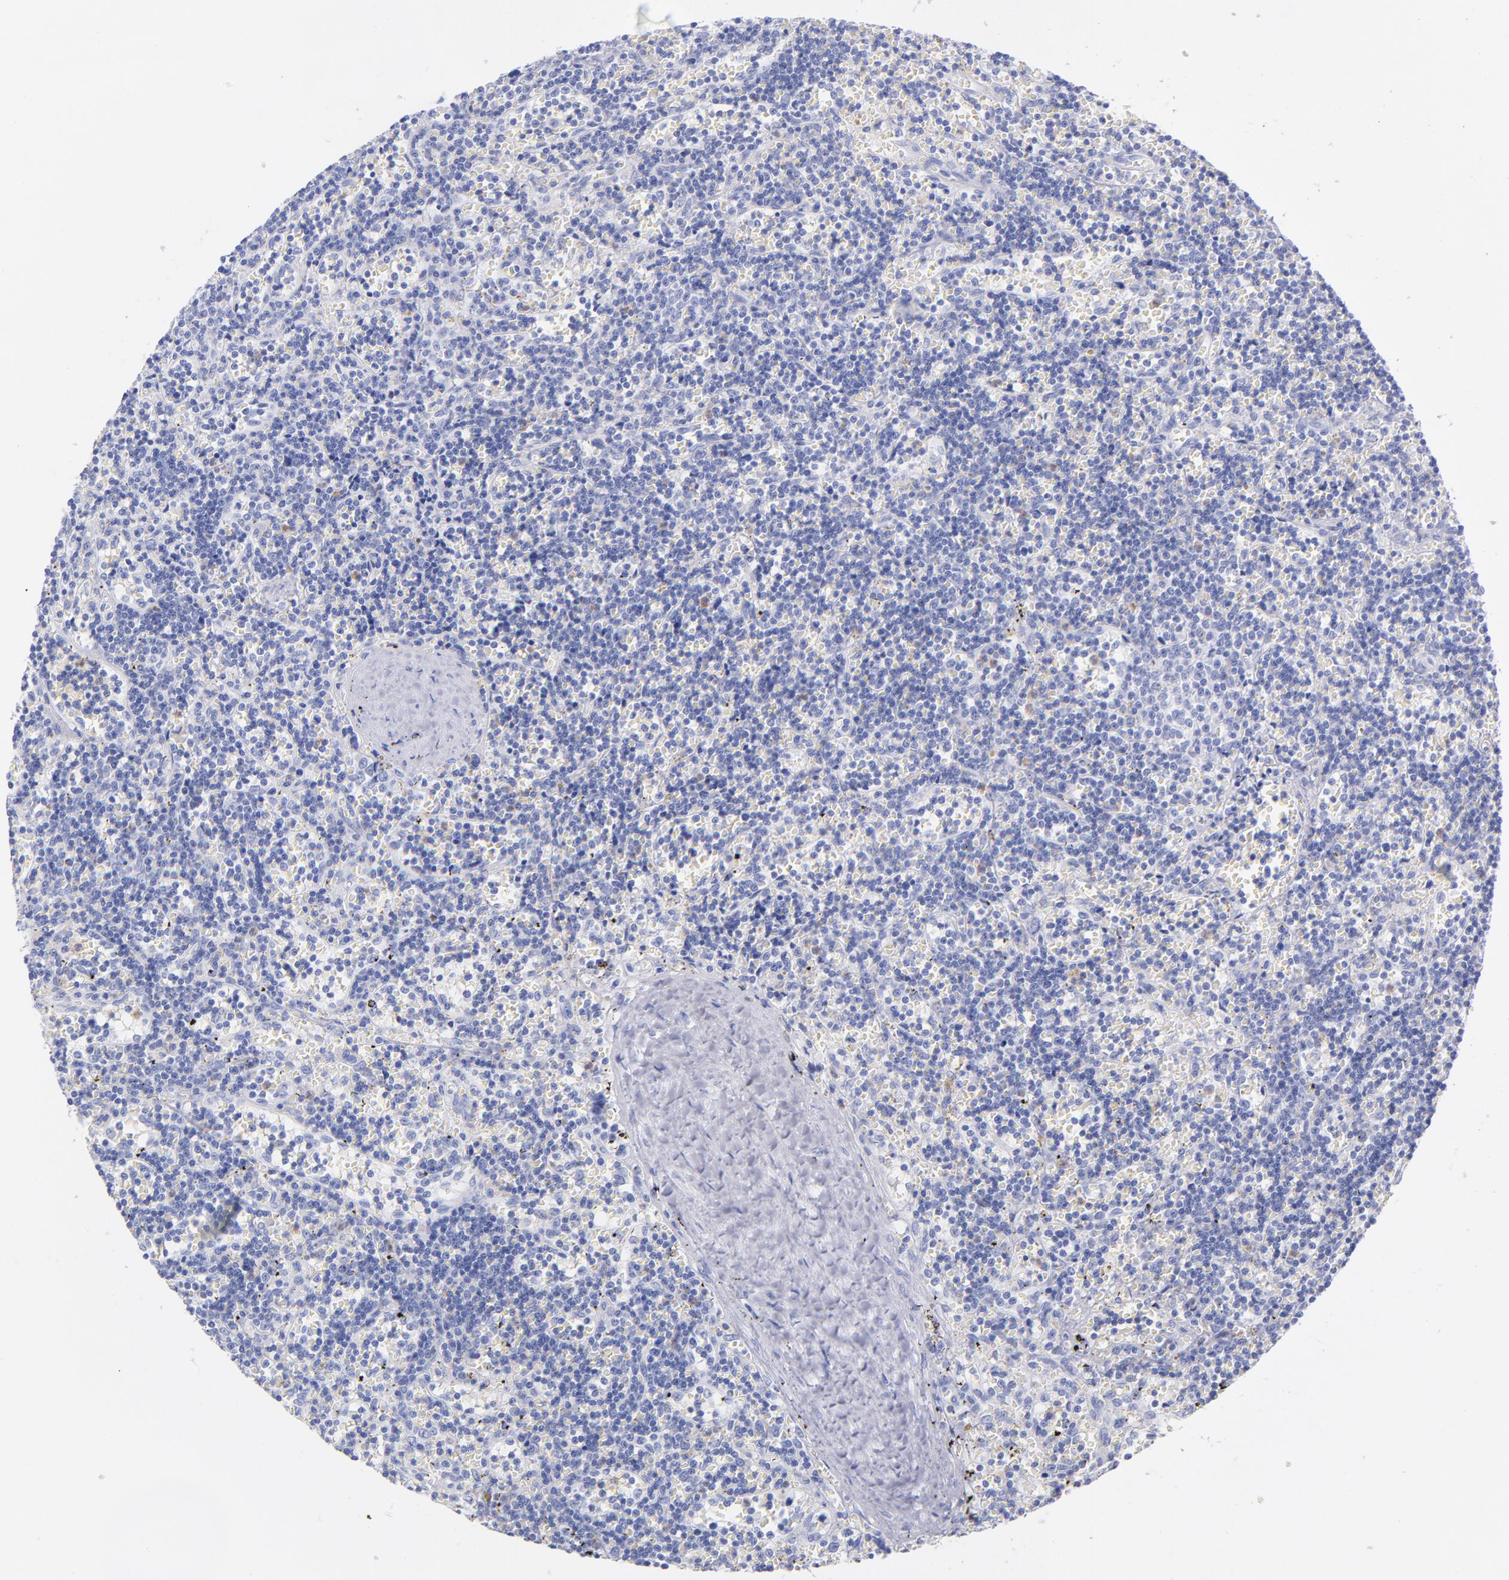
{"staining": {"intensity": "negative", "quantity": "none", "location": "none"}, "tissue": "lymphoma", "cell_type": "Tumor cells", "image_type": "cancer", "snomed": [{"axis": "morphology", "description": "Malignant lymphoma, non-Hodgkin's type, Low grade"}, {"axis": "topography", "description": "Spleen"}], "caption": "Lymphoma was stained to show a protein in brown. There is no significant staining in tumor cells. (DAB (3,3'-diaminobenzidine) immunohistochemistry with hematoxylin counter stain).", "gene": "HP", "patient": {"sex": "male", "age": 60}}